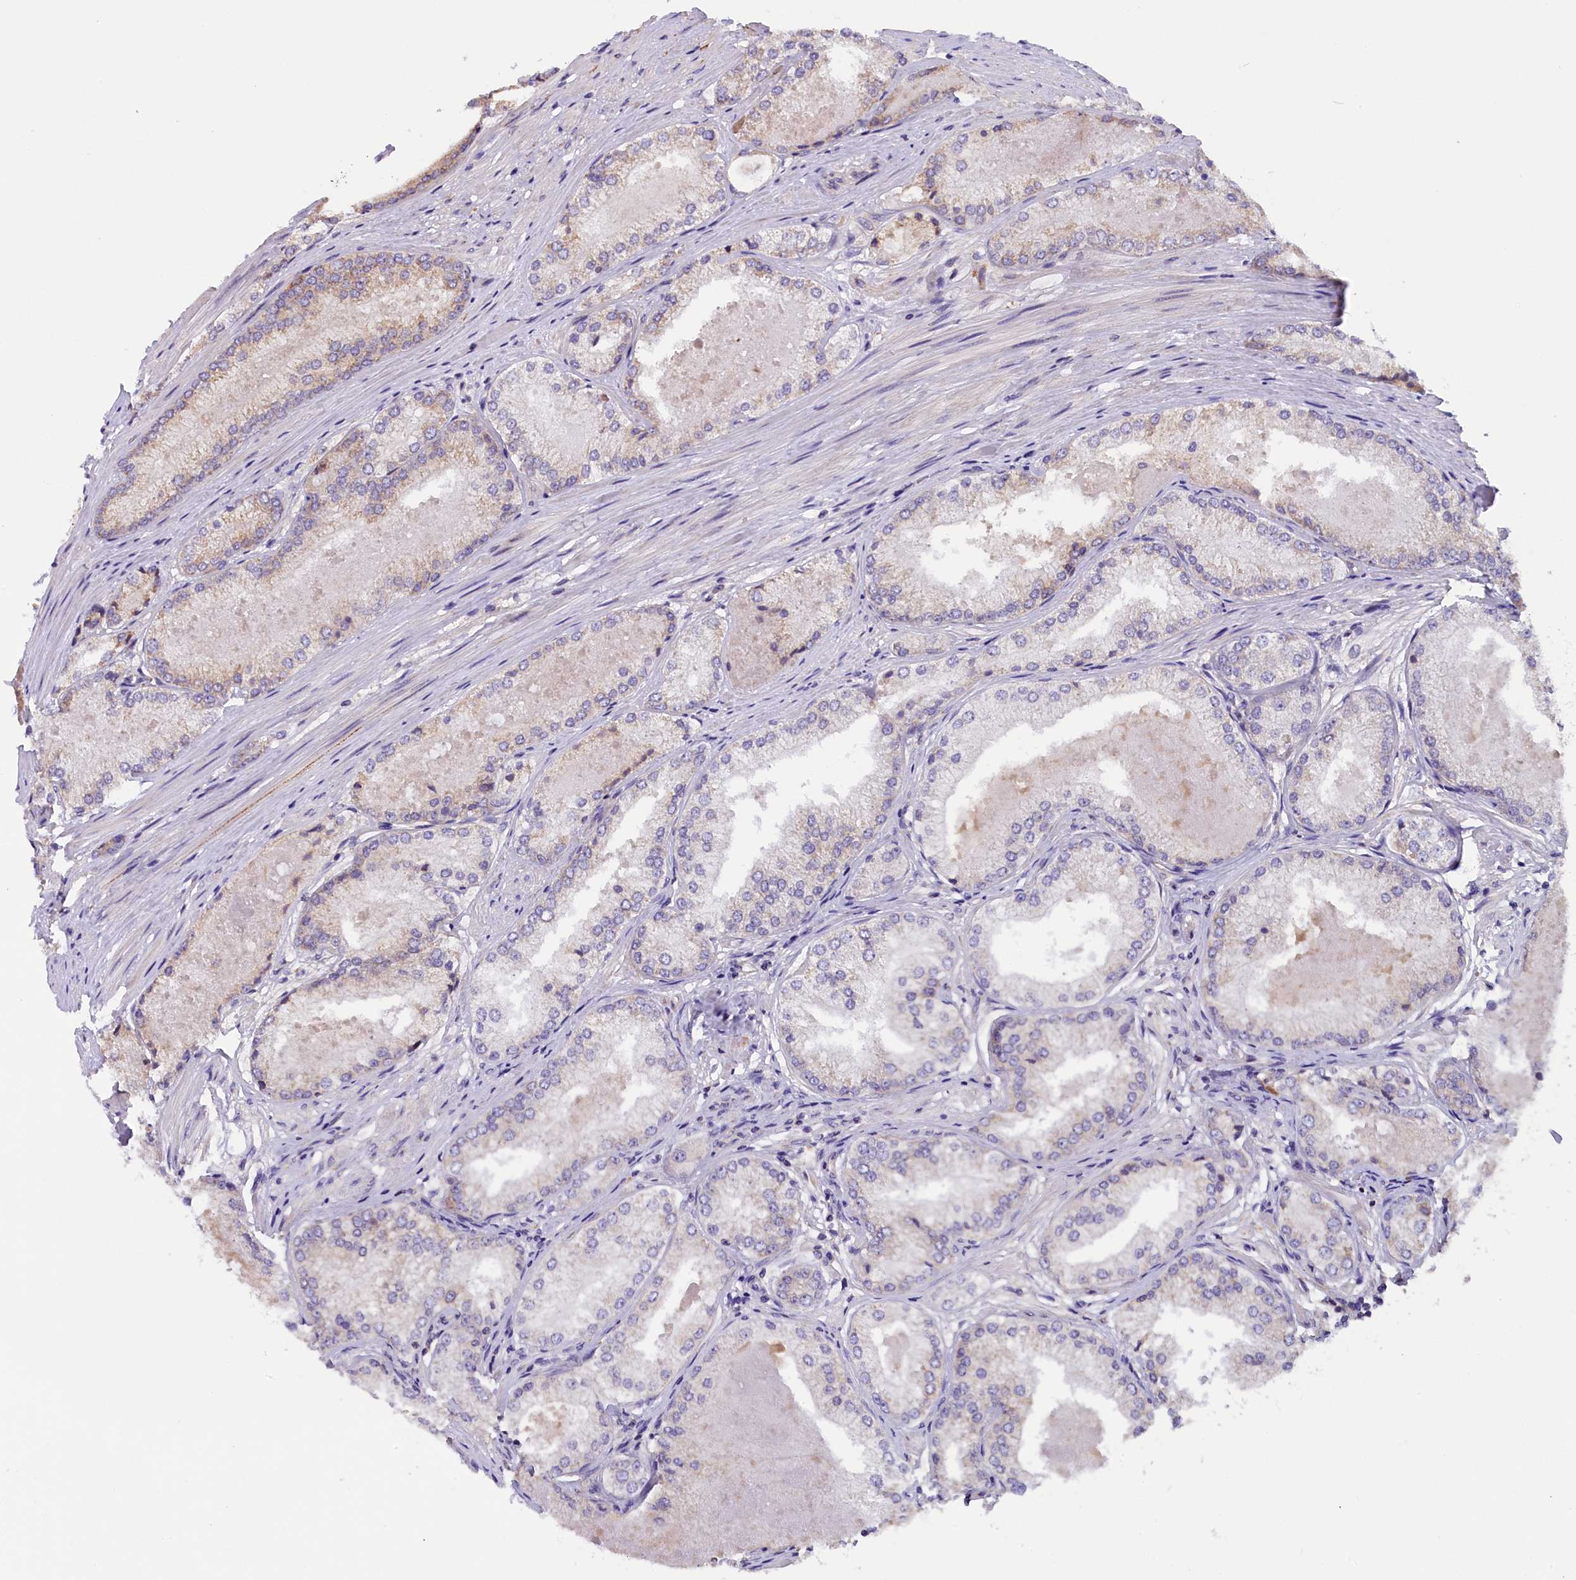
{"staining": {"intensity": "moderate", "quantity": "<25%", "location": "cytoplasmic/membranous"}, "tissue": "prostate cancer", "cell_type": "Tumor cells", "image_type": "cancer", "snomed": [{"axis": "morphology", "description": "Adenocarcinoma, Low grade"}, {"axis": "topography", "description": "Prostate"}], "caption": "Protein expression analysis of human prostate cancer reveals moderate cytoplasmic/membranous expression in about <25% of tumor cells.", "gene": "DNAJB9", "patient": {"sex": "male", "age": 68}}